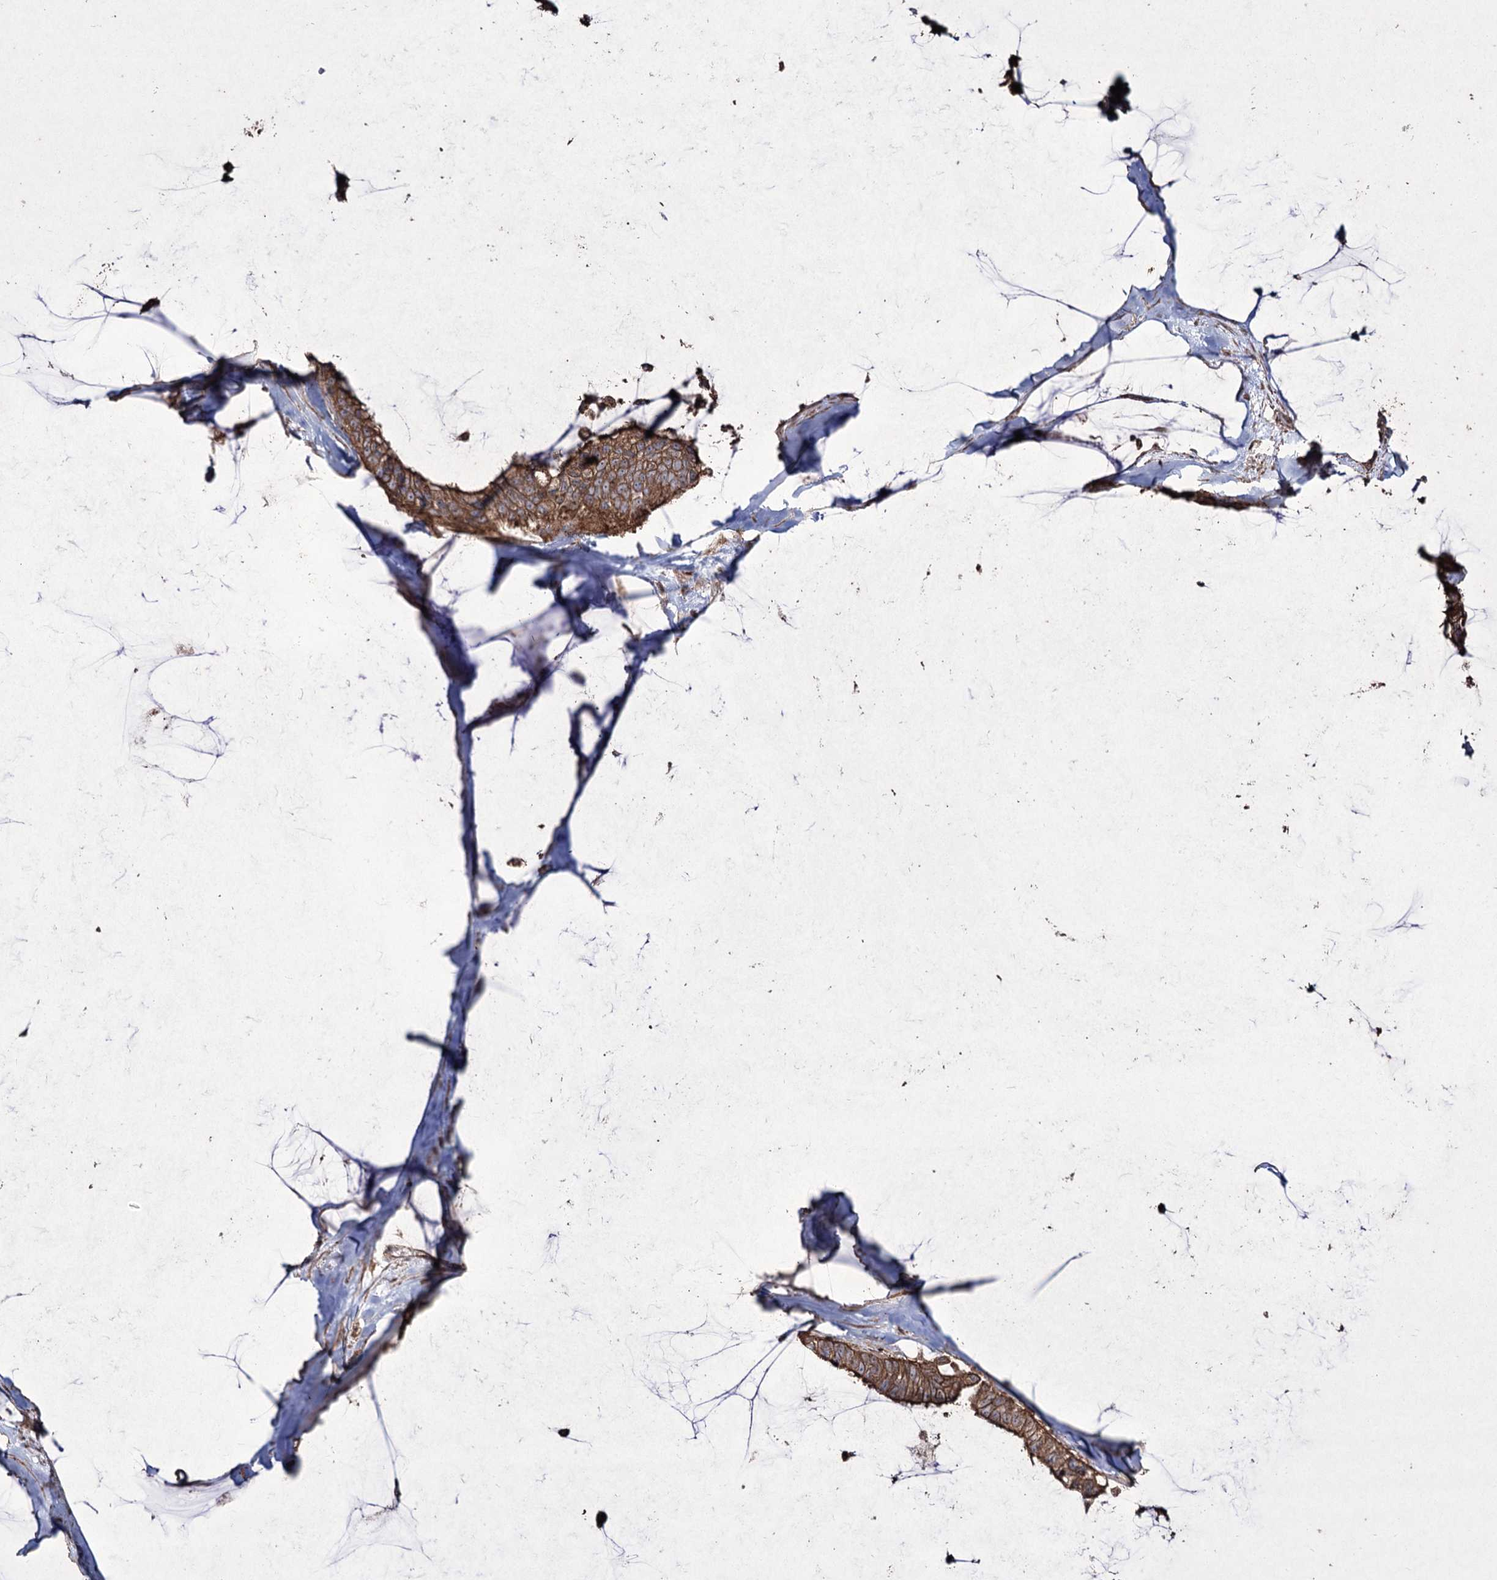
{"staining": {"intensity": "moderate", "quantity": ">75%", "location": "cytoplasmic/membranous"}, "tissue": "ovarian cancer", "cell_type": "Tumor cells", "image_type": "cancer", "snomed": [{"axis": "morphology", "description": "Cystadenocarcinoma, mucinous, NOS"}, {"axis": "topography", "description": "Ovary"}], "caption": "Immunohistochemistry (IHC) of ovarian cancer displays medium levels of moderate cytoplasmic/membranous expression in approximately >75% of tumor cells.", "gene": "PRC1", "patient": {"sex": "female", "age": 39}}